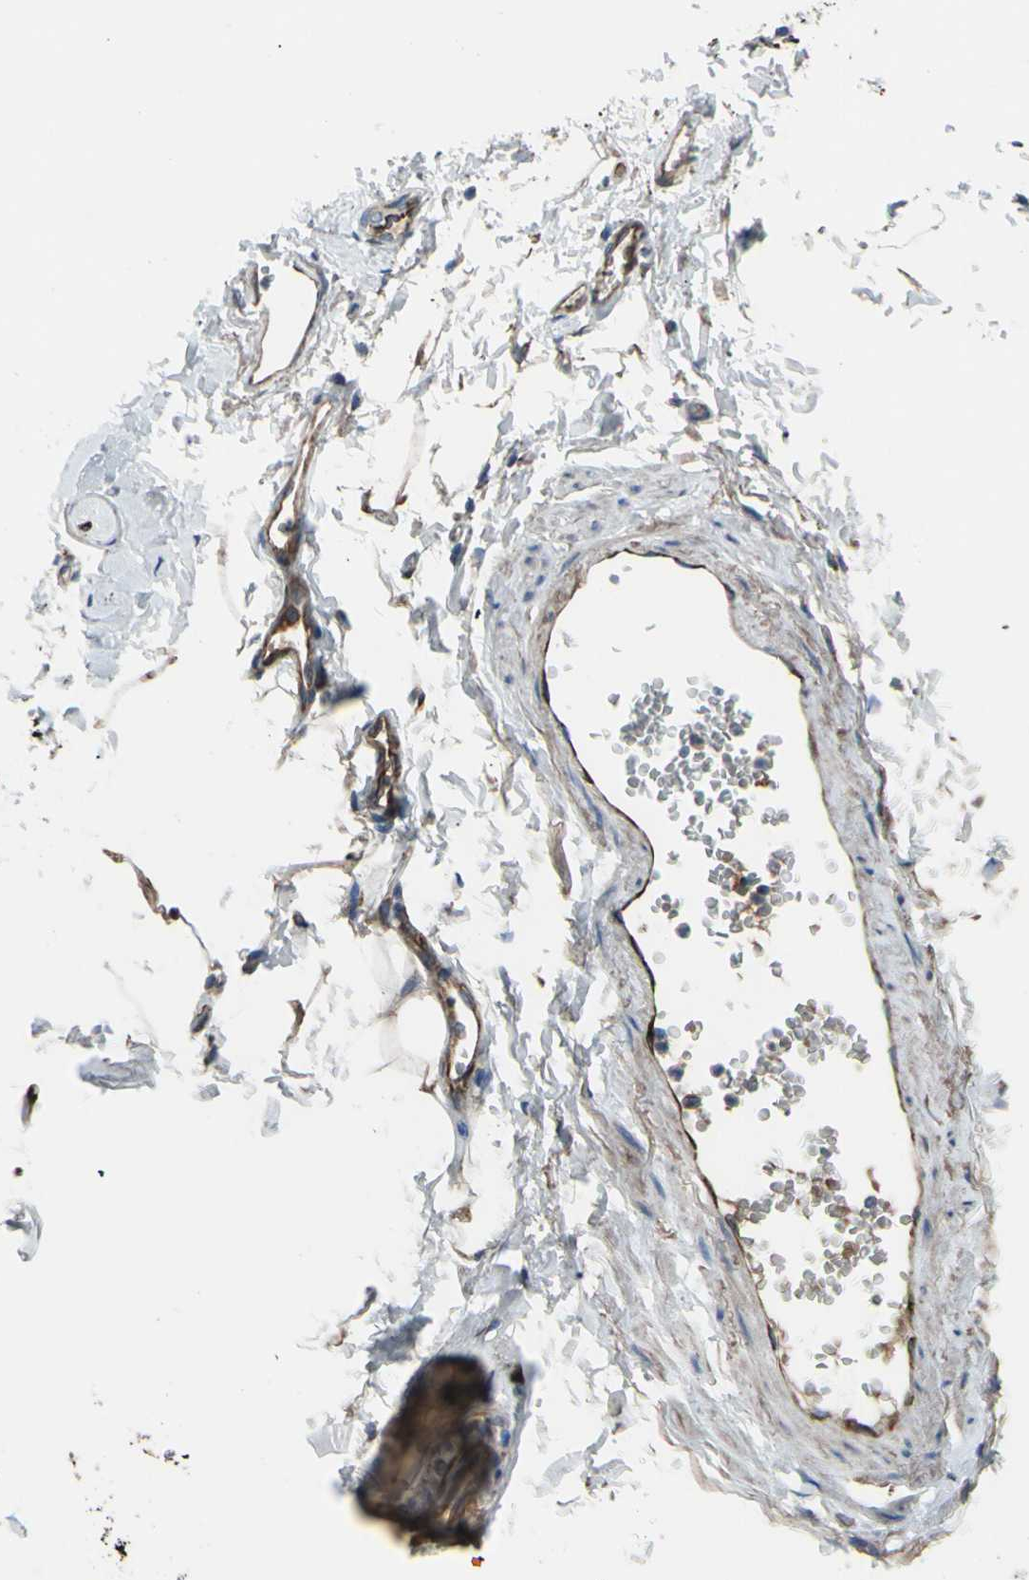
{"staining": {"intensity": "moderate", "quantity": ">75%", "location": "cytoplasmic/membranous"}, "tissue": "adipose tissue", "cell_type": "Adipocytes", "image_type": "normal", "snomed": [{"axis": "morphology", "description": "Normal tissue, NOS"}, {"axis": "topography", "description": "Cartilage tissue"}, {"axis": "topography", "description": "Bronchus"}], "caption": "Adipocytes exhibit medium levels of moderate cytoplasmic/membranous staining in about >75% of cells in unremarkable human adipose tissue.", "gene": "EMC7", "patient": {"sex": "female", "age": 73}}